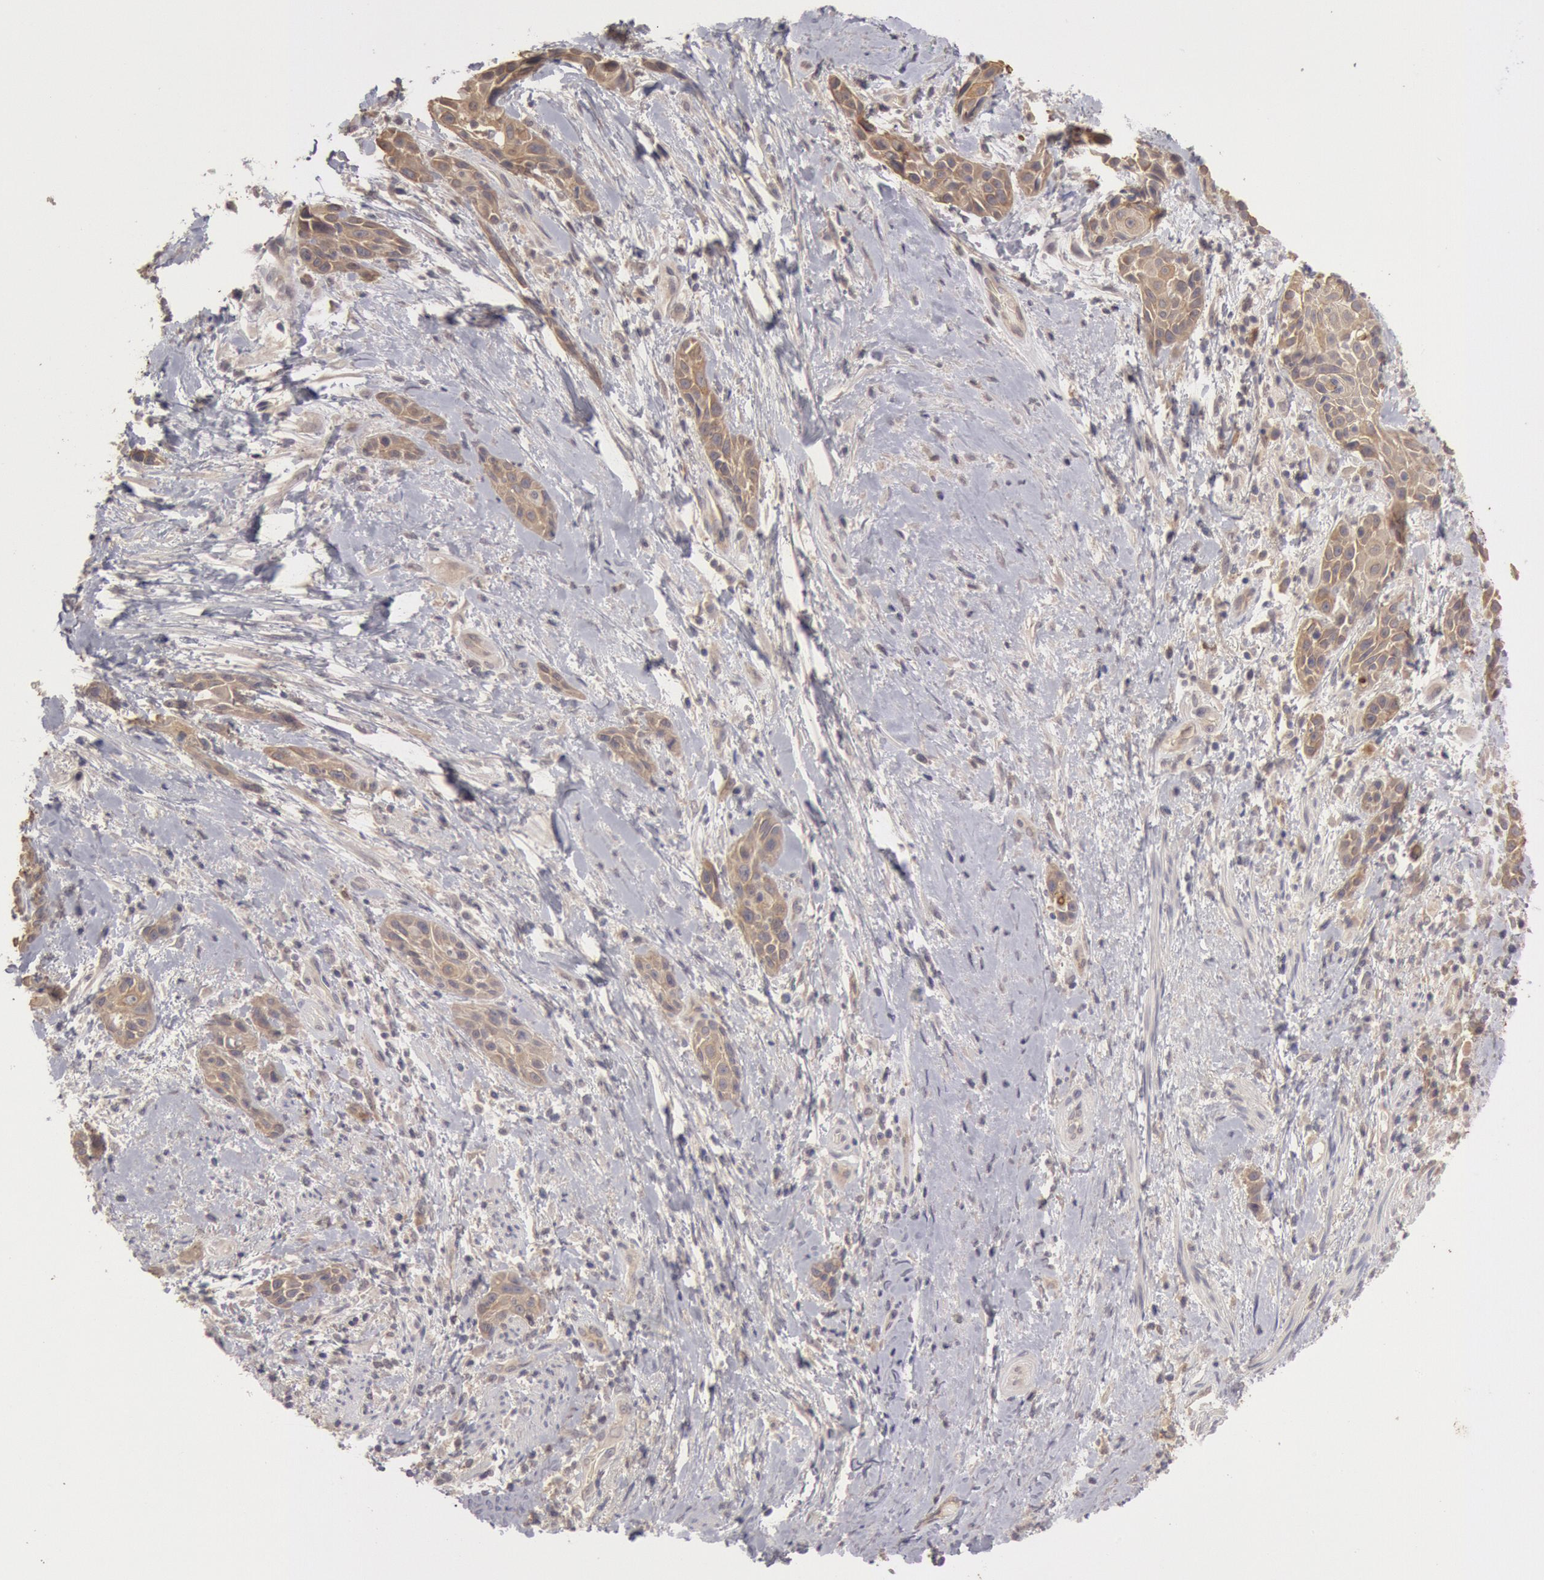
{"staining": {"intensity": "moderate", "quantity": ">75%", "location": "cytoplasmic/membranous"}, "tissue": "skin cancer", "cell_type": "Tumor cells", "image_type": "cancer", "snomed": [{"axis": "morphology", "description": "Squamous cell carcinoma, NOS"}, {"axis": "topography", "description": "Skin"}, {"axis": "topography", "description": "Anal"}], "caption": "Protein expression by IHC demonstrates moderate cytoplasmic/membranous staining in approximately >75% of tumor cells in skin cancer.", "gene": "ZFP36L1", "patient": {"sex": "male", "age": 64}}